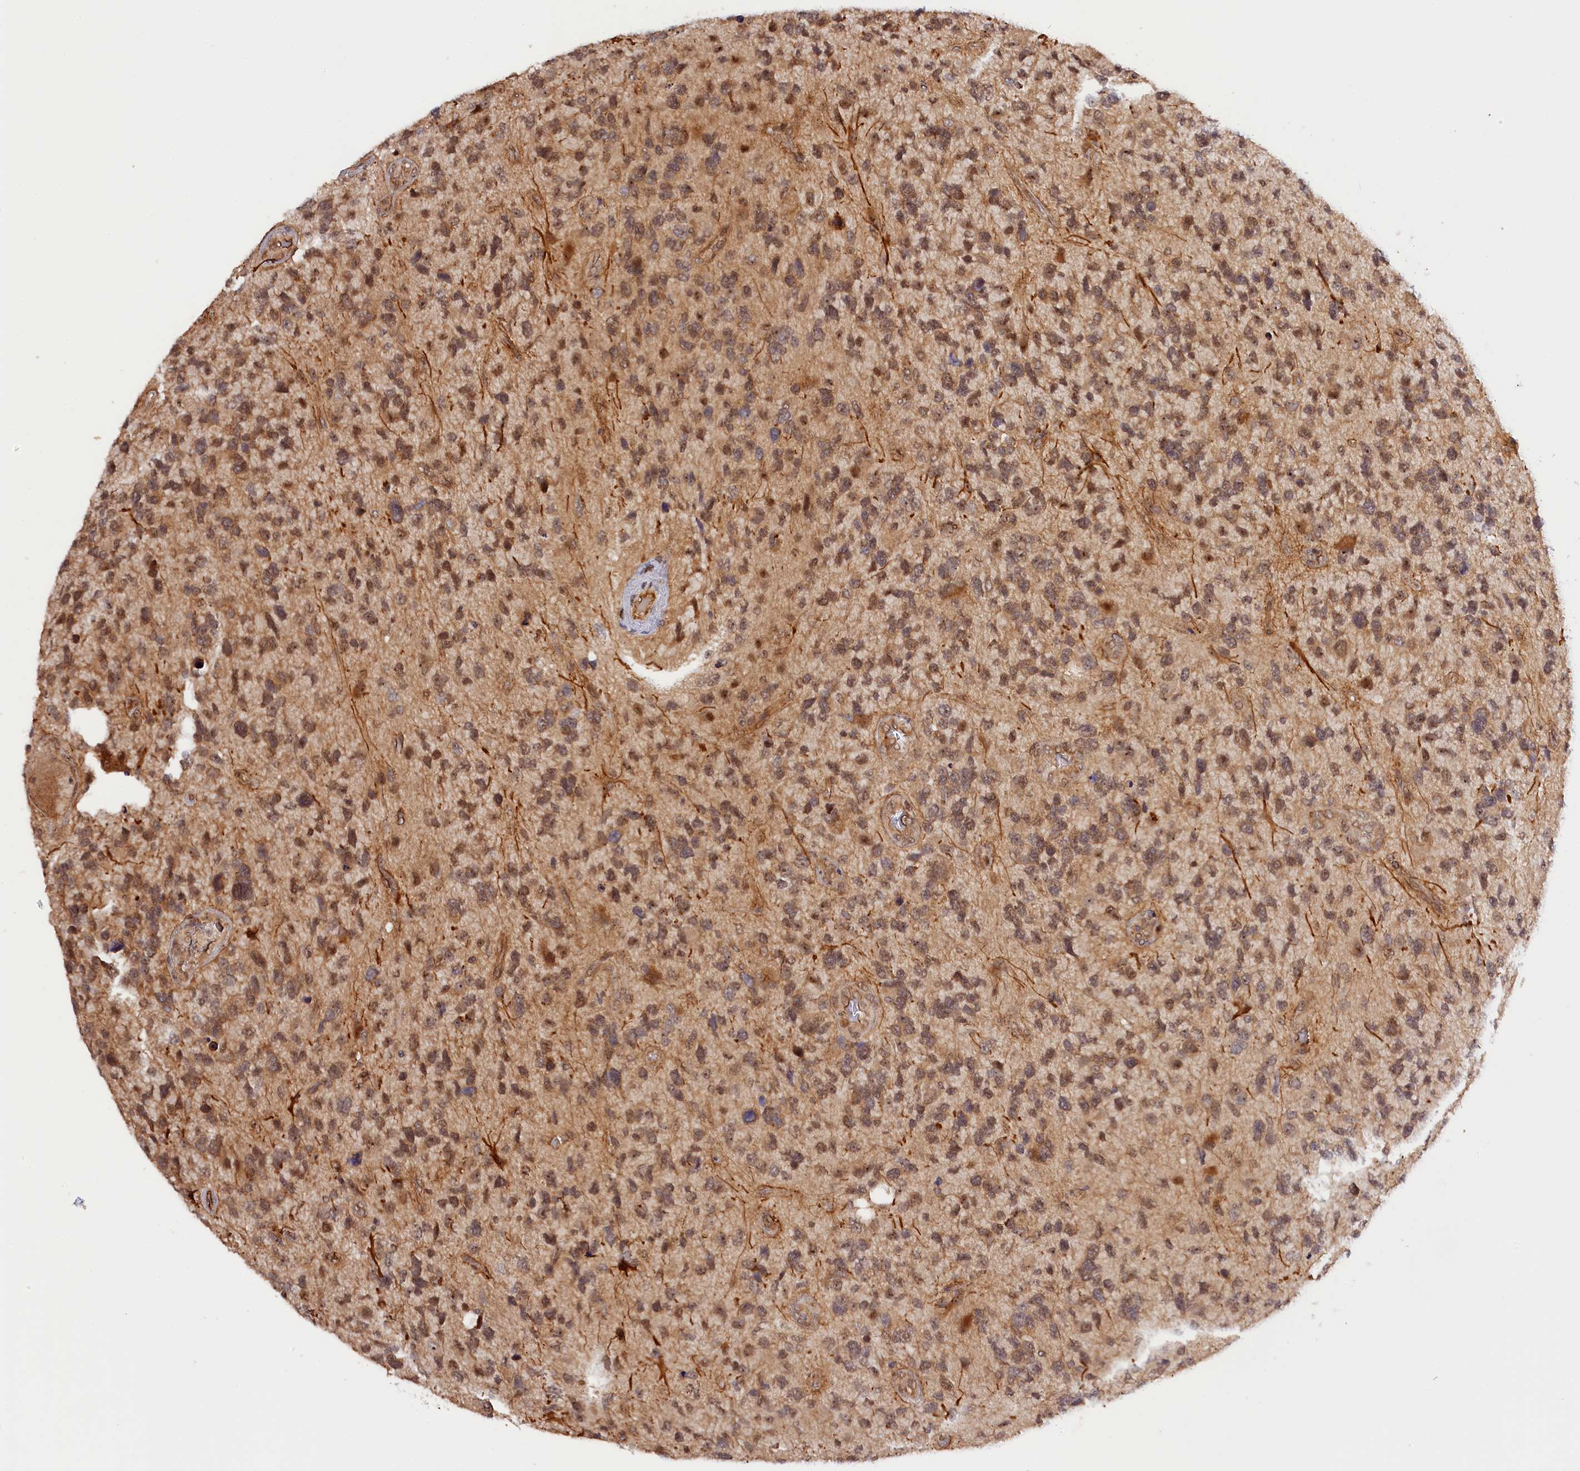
{"staining": {"intensity": "weak", "quantity": "25%-75%", "location": "cytoplasmic/membranous"}, "tissue": "glioma", "cell_type": "Tumor cells", "image_type": "cancer", "snomed": [{"axis": "morphology", "description": "Glioma, malignant, High grade"}, {"axis": "topography", "description": "Brain"}], "caption": "IHC image of neoplastic tissue: human malignant glioma (high-grade) stained using immunohistochemistry (IHC) shows low levels of weak protein expression localized specifically in the cytoplasmic/membranous of tumor cells, appearing as a cytoplasmic/membranous brown color.", "gene": "ANKRD24", "patient": {"sex": "female", "age": 58}}